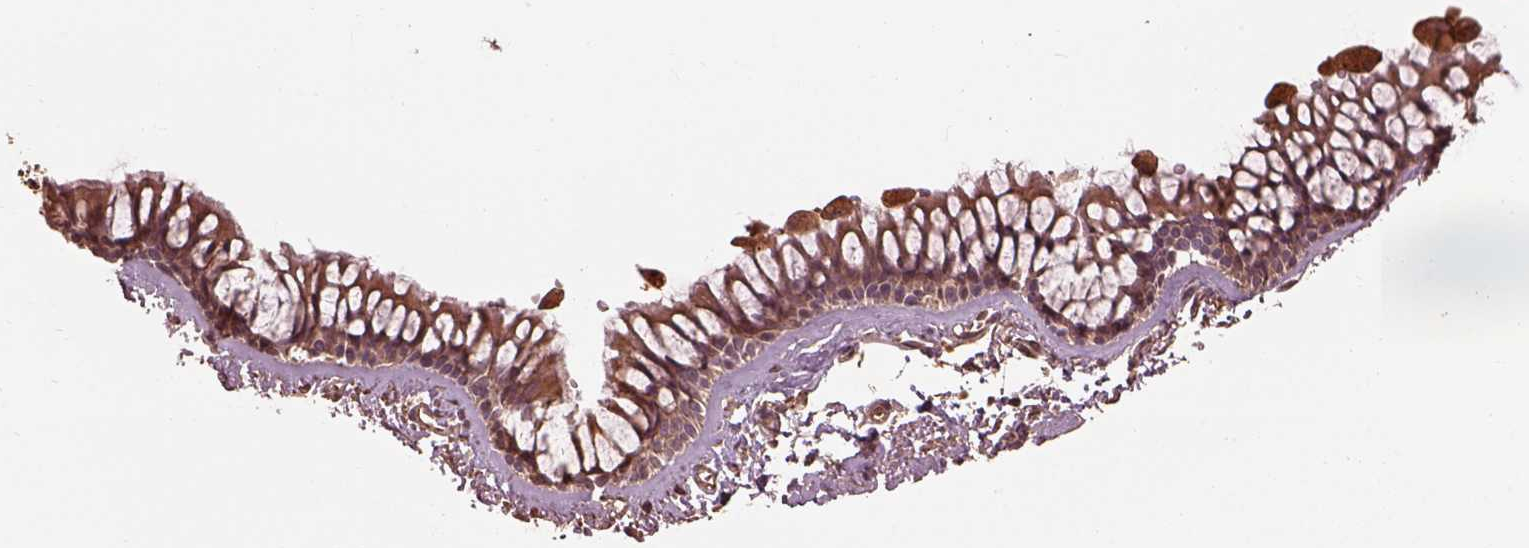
{"staining": {"intensity": "strong", "quantity": ">75%", "location": "cytoplasmic/membranous"}, "tissue": "bronchus", "cell_type": "Respiratory epithelial cells", "image_type": "normal", "snomed": [{"axis": "morphology", "description": "Normal tissue, NOS"}, {"axis": "topography", "description": "Cartilage tissue"}, {"axis": "topography", "description": "Bronchus"}], "caption": "Immunohistochemistry (DAB (3,3'-diaminobenzidine)) staining of unremarkable bronchus exhibits strong cytoplasmic/membranous protein positivity in about >75% of respiratory epithelial cells. Using DAB (brown) and hematoxylin (blue) stains, captured at high magnification using brightfield microscopy.", "gene": "METTL4", "patient": {"sex": "female", "age": 79}}